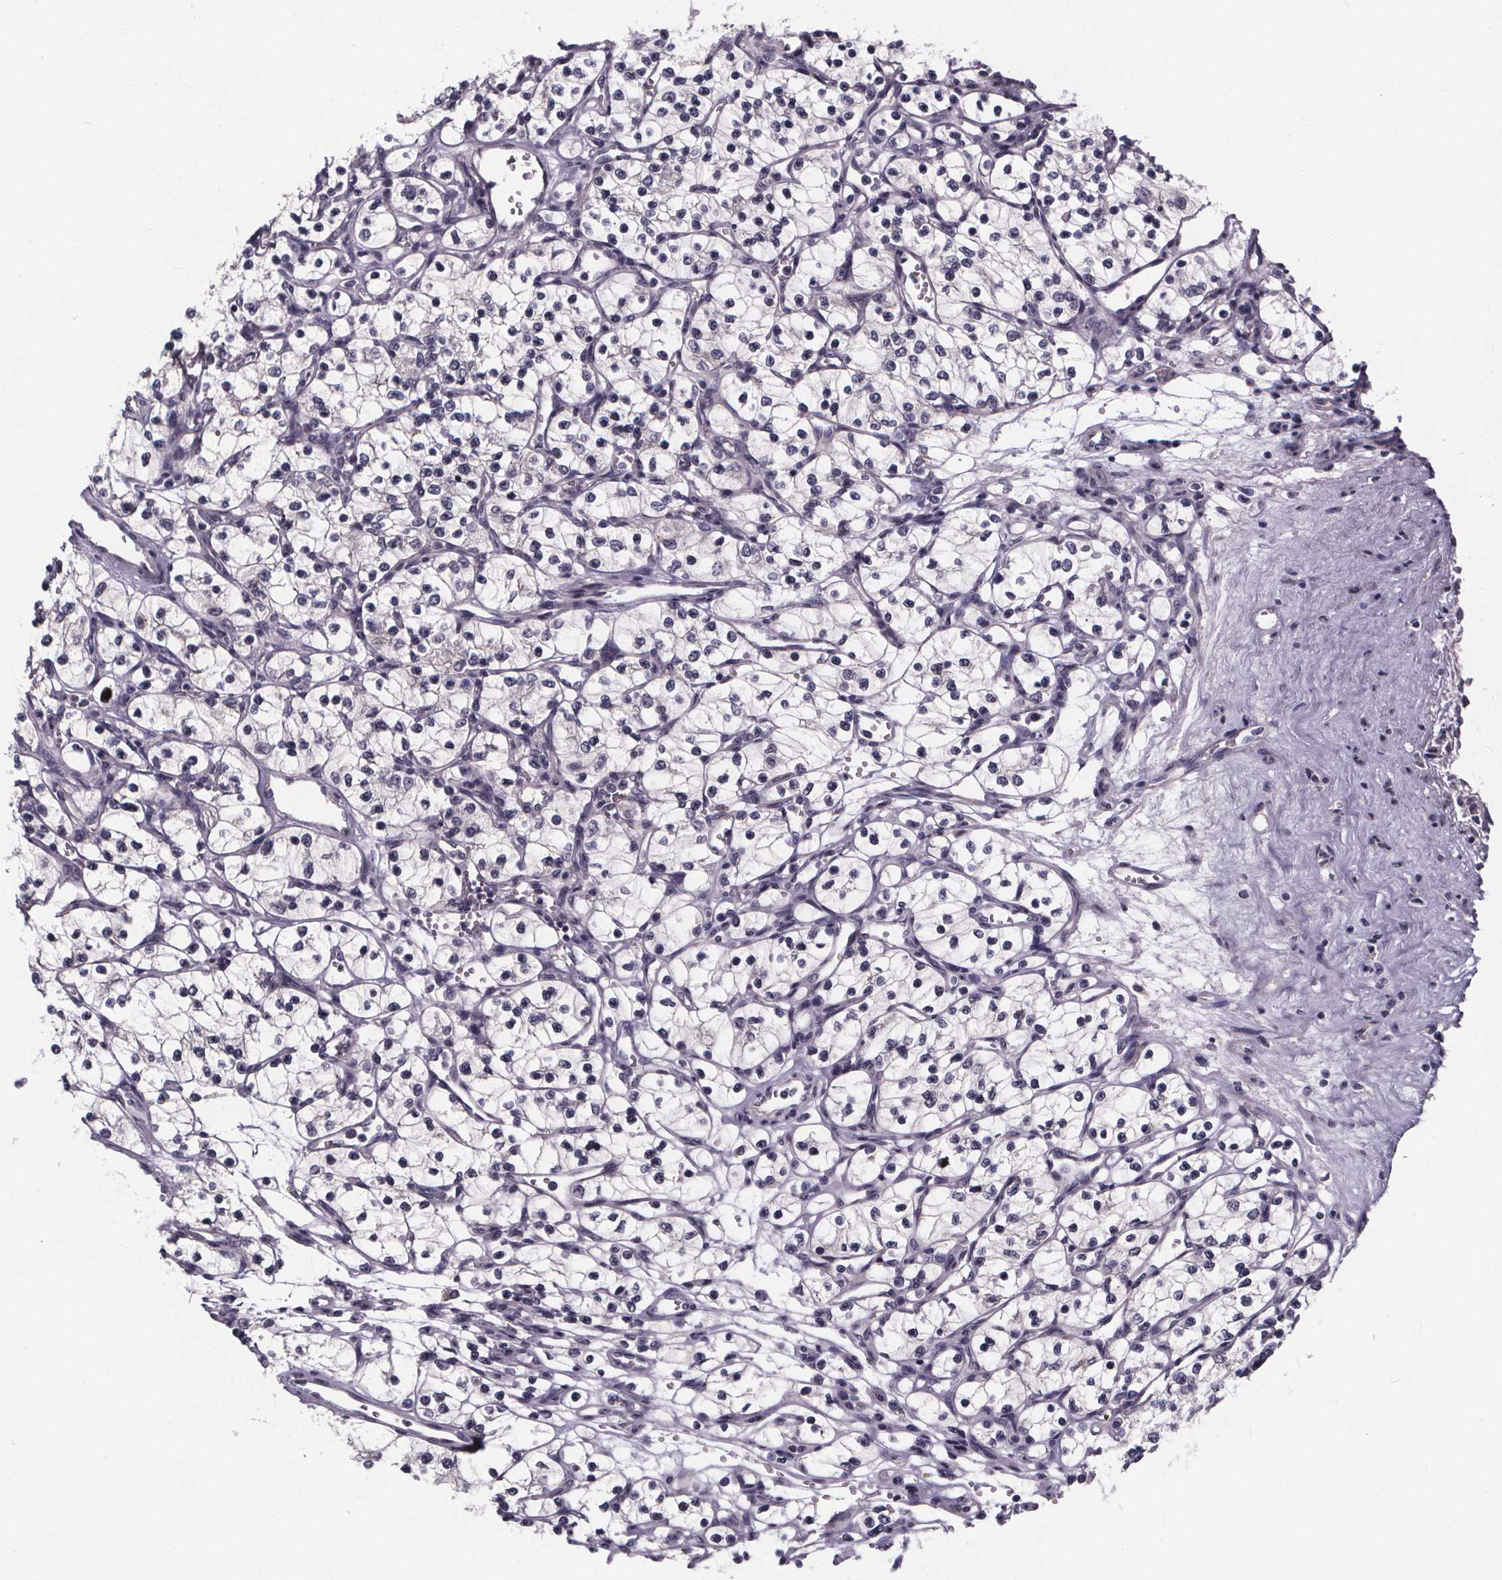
{"staining": {"intensity": "negative", "quantity": "none", "location": "none"}, "tissue": "renal cancer", "cell_type": "Tumor cells", "image_type": "cancer", "snomed": [{"axis": "morphology", "description": "Adenocarcinoma, NOS"}, {"axis": "topography", "description": "Kidney"}], "caption": "Tumor cells show no significant protein positivity in adenocarcinoma (renal). (DAB IHC, high magnification).", "gene": "FAM181B", "patient": {"sex": "female", "age": 69}}